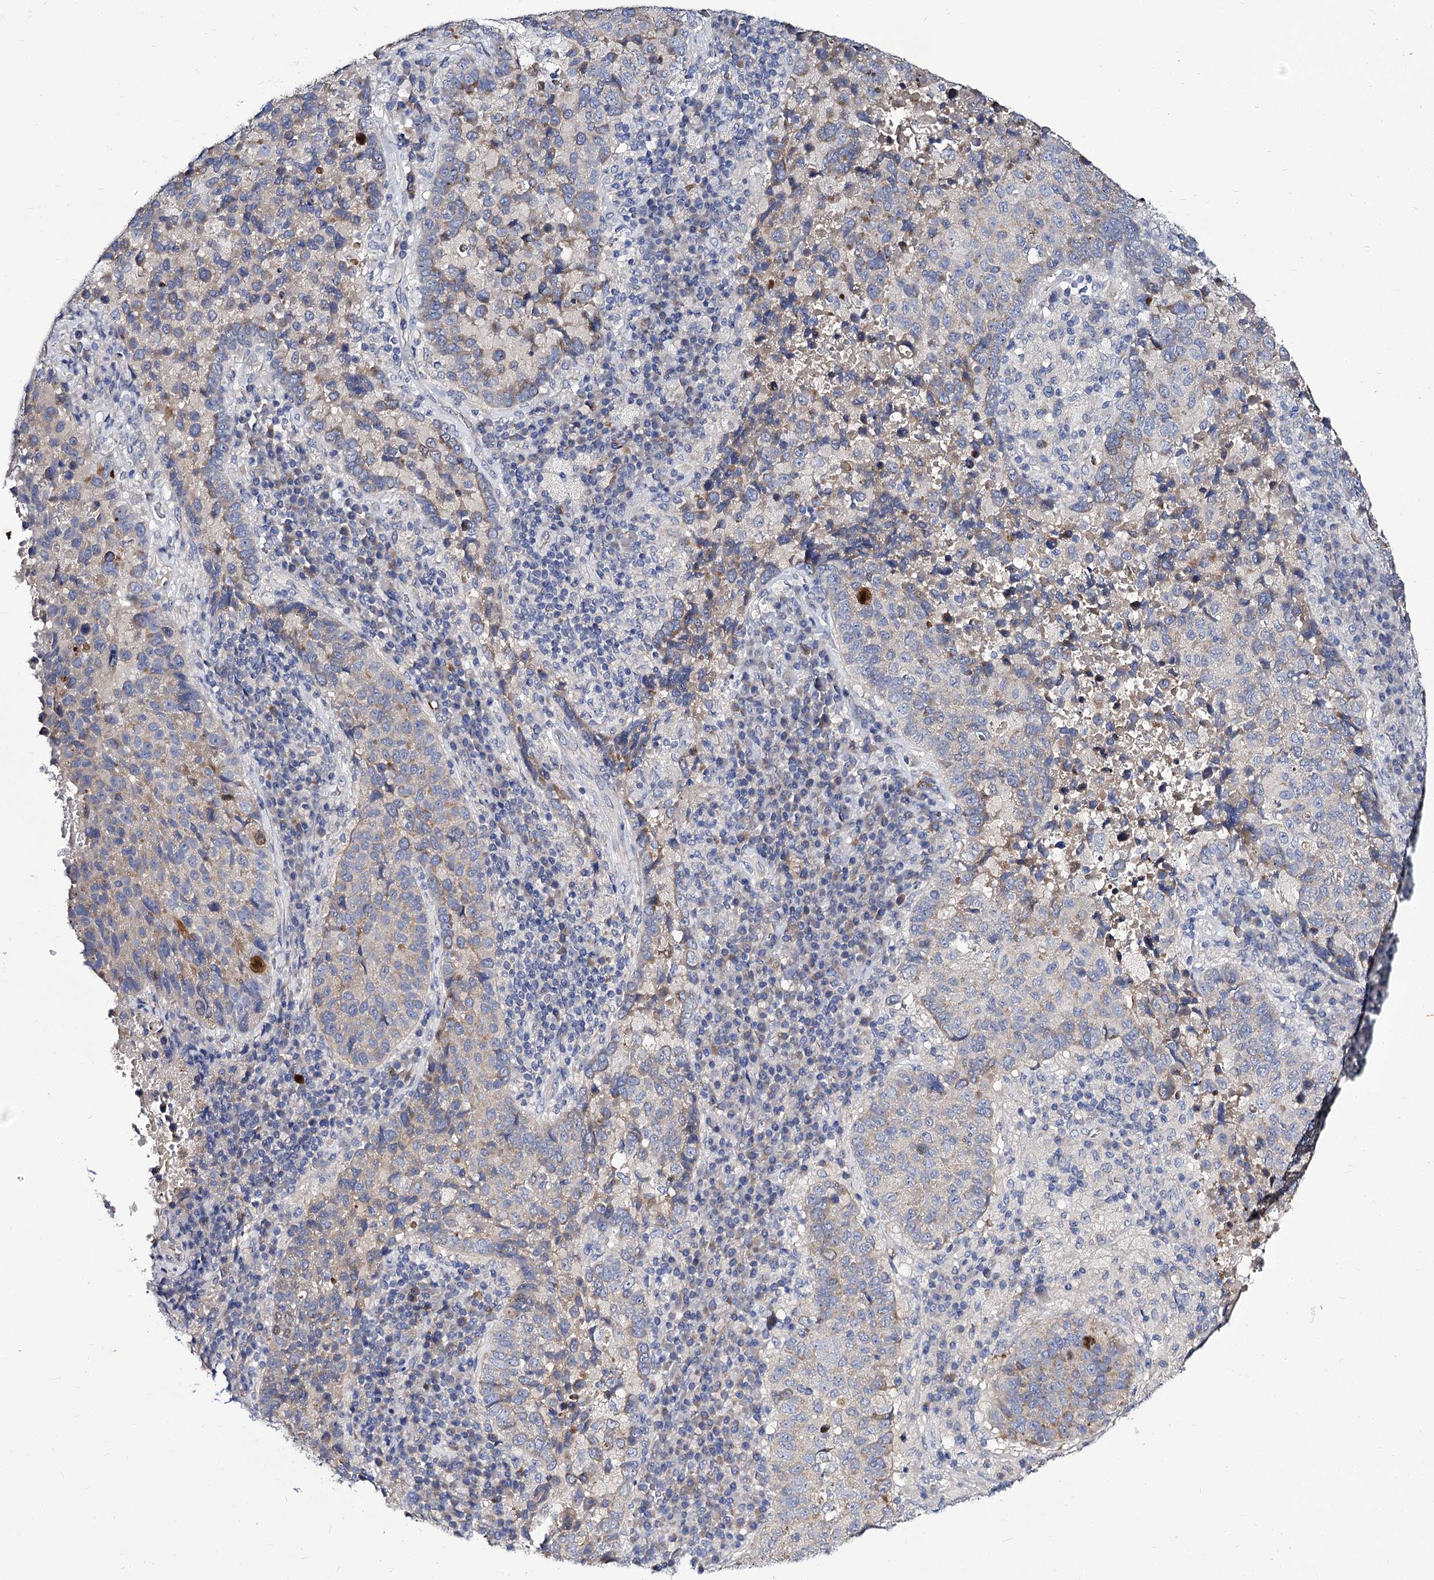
{"staining": {"intensity": "weak", "quantity": "<25%", "location": "cytoplasmic/membranous"}, "tissue": "lung cancer", "cell_type": "Tumor cells", "image_type": "cancer", "snomed": [{"axis": "morphology", "description": "Squamous cell carcinoma, NOS"}, {"axis": "topography", "description": "Lung"}], "caption": "Immunohistochemical staining of squamous cell carcinoma (lung) shows no significant staining in tumor cells. (Brightfield microscopy of DAB immunohistochemistry at high magnification).", "gene": "PANX2", "patient": {"sex": "male", "age": 73}}